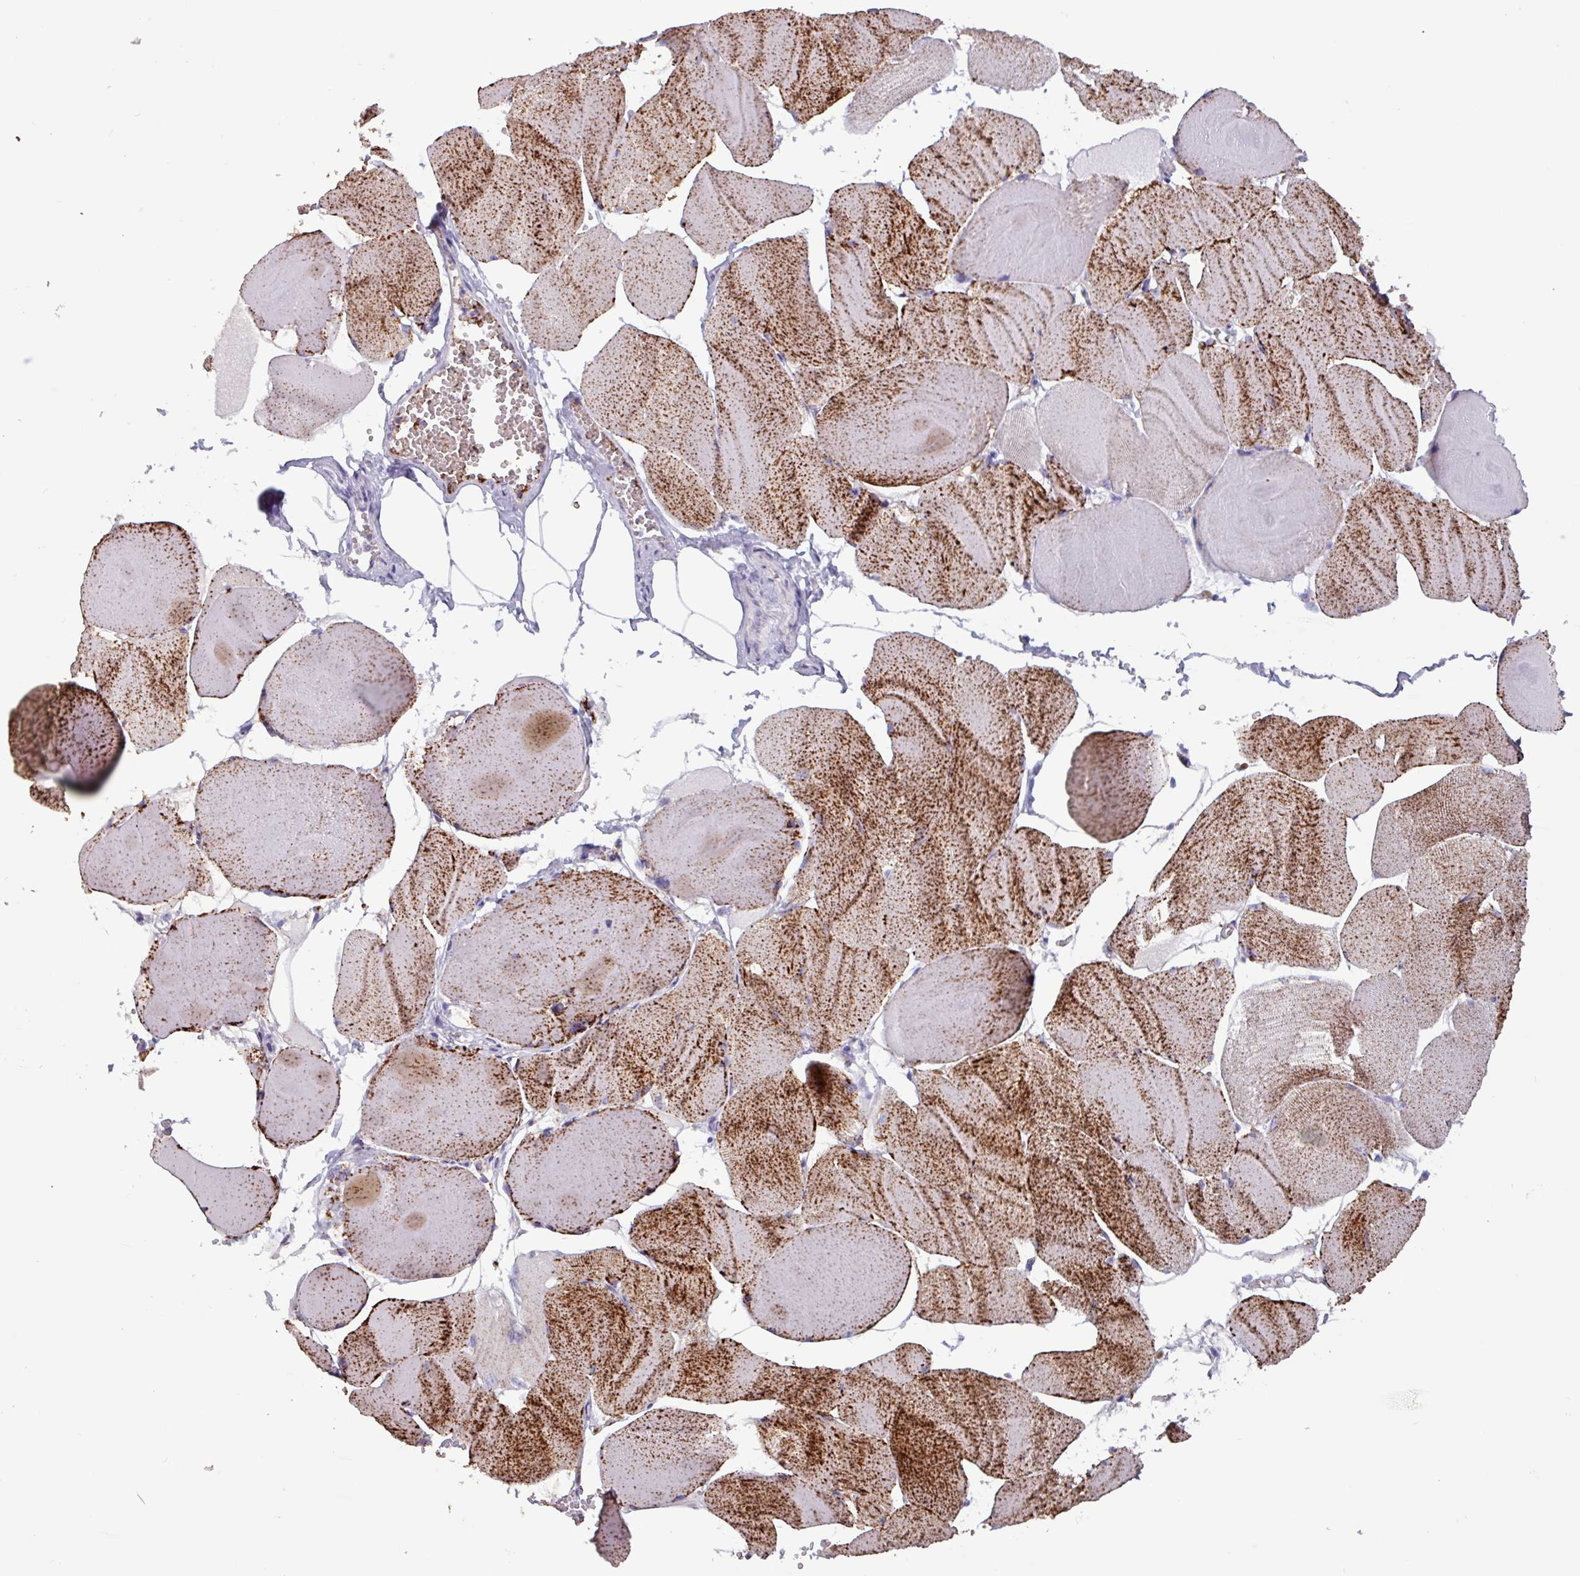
{"staining": {"intensity": "moderate", "quantity": ">75%", "location": "cytoplasmic/membranous"}, "tissue": "skeletal muscle", "cell_type": "Myocytes", "image_type": "normal", "snomed": [{"axis": "morphology", "description": "Normal tissue, NOS"}, {"axis": "morphology", "description": "Basal cell carcinoma"}, {"axis": "topography", "description": "Skeletal muscle"}], "caption": "The histopathology image exhibits staining of unremarkable skeletal muscle, revealing moderate cytoplasmic/membranous protein positivity (brown color) within myocytes.", "gene": "PLIN2", "patient": {"sex": "female", "age": 64}}